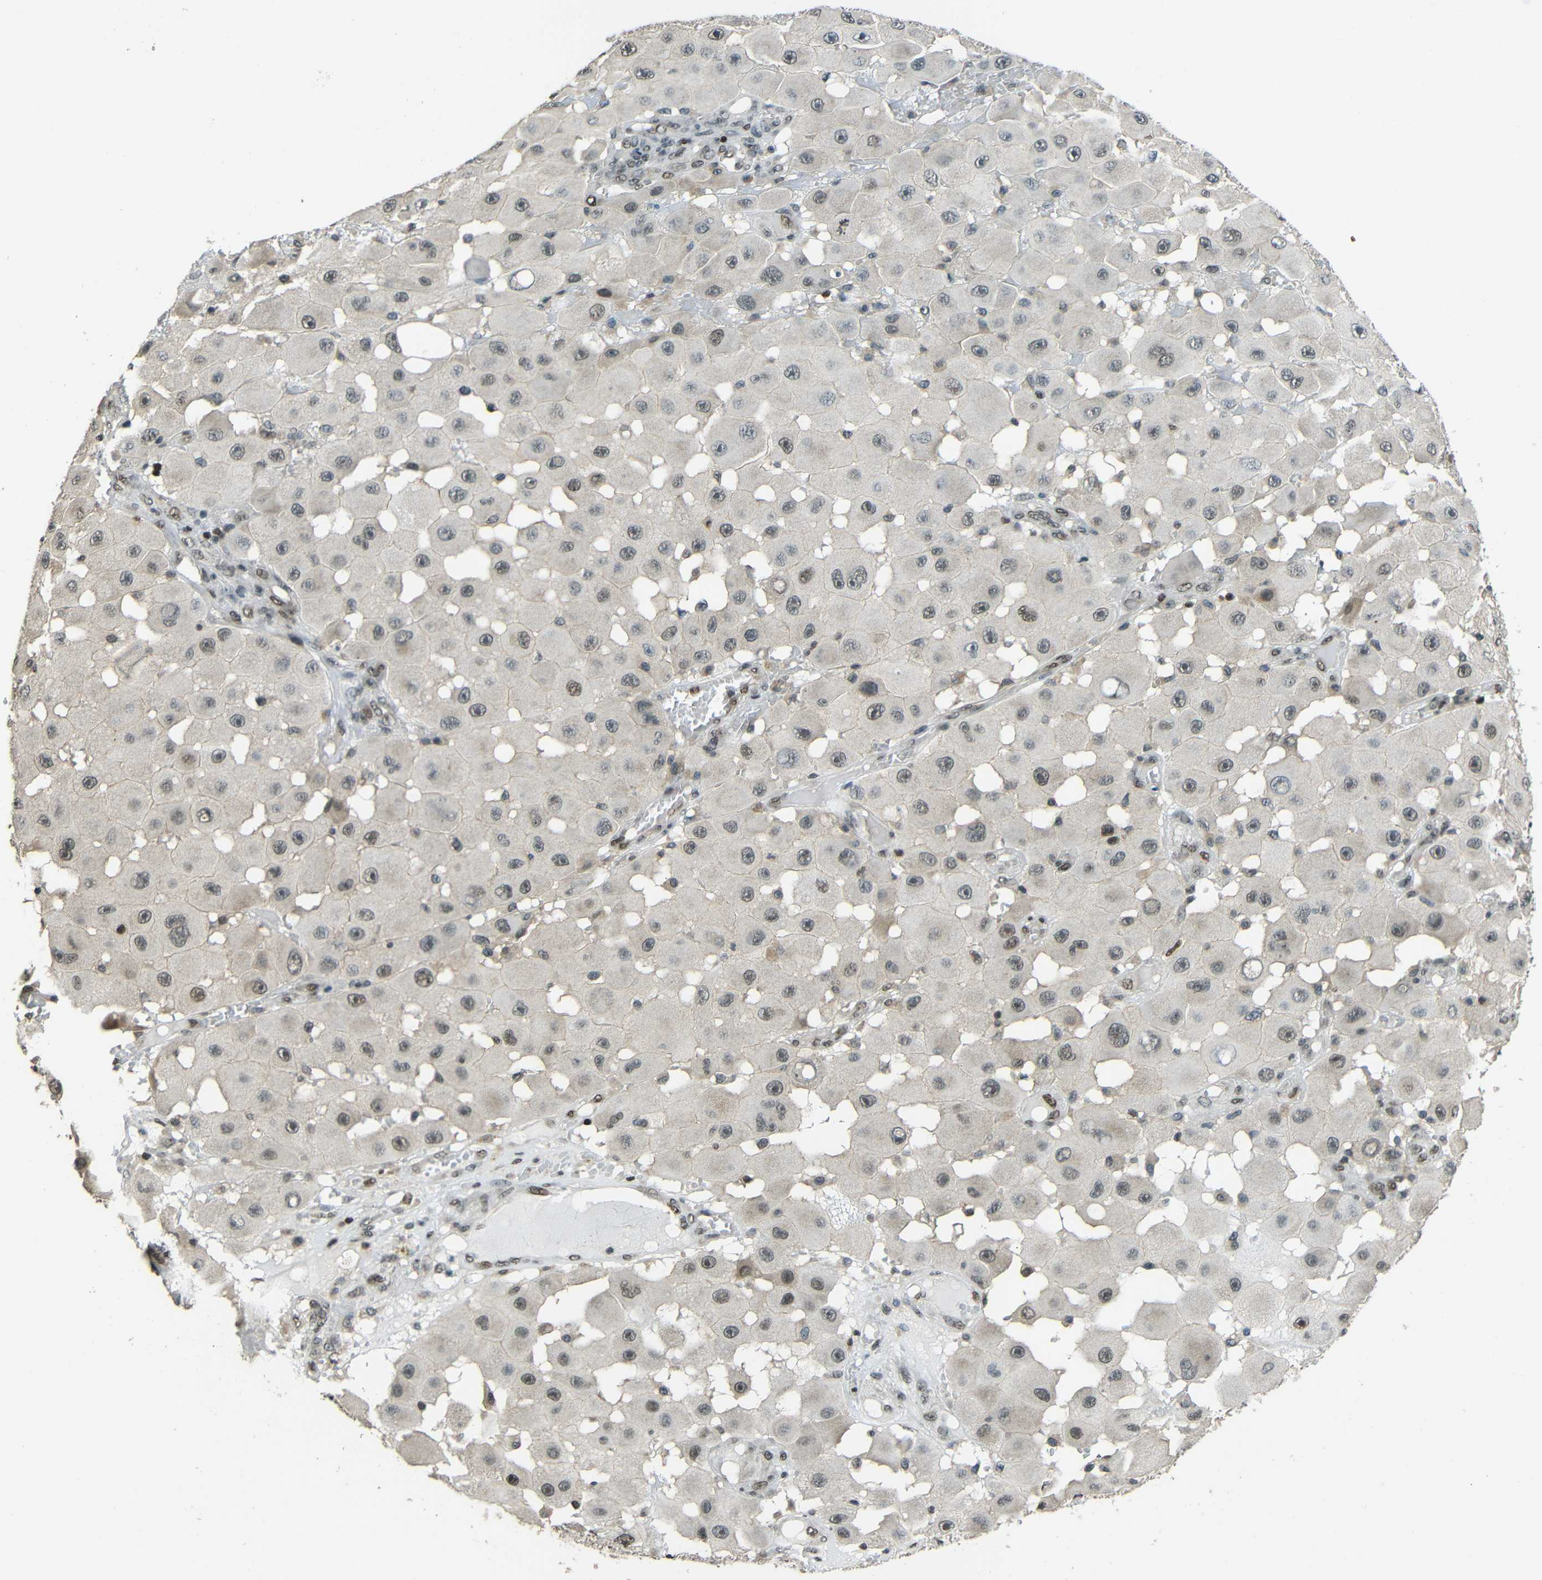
{"staining": {"intensity": "weak", "quantity": "25%-75%", "location": "cytoplasmic/membranous,nuclear"}, "tissue": "melanoma", "cell_type": "Tumor cells", "image_type": "cancer", "snomed": [{"axis": "morphology", "description": "Malignant melanoma, NOS"}, {"axis": "topography", "description": "Skin"}], "caption": "There is low levels of weak cytoplasmic/membranous and nuclear expression in tumor cells of melanoma, as demonstrated by immunohistochemical staining (brown color).", "gene": "PSIP1", "patient": {"sex": "female", "age": 81}}